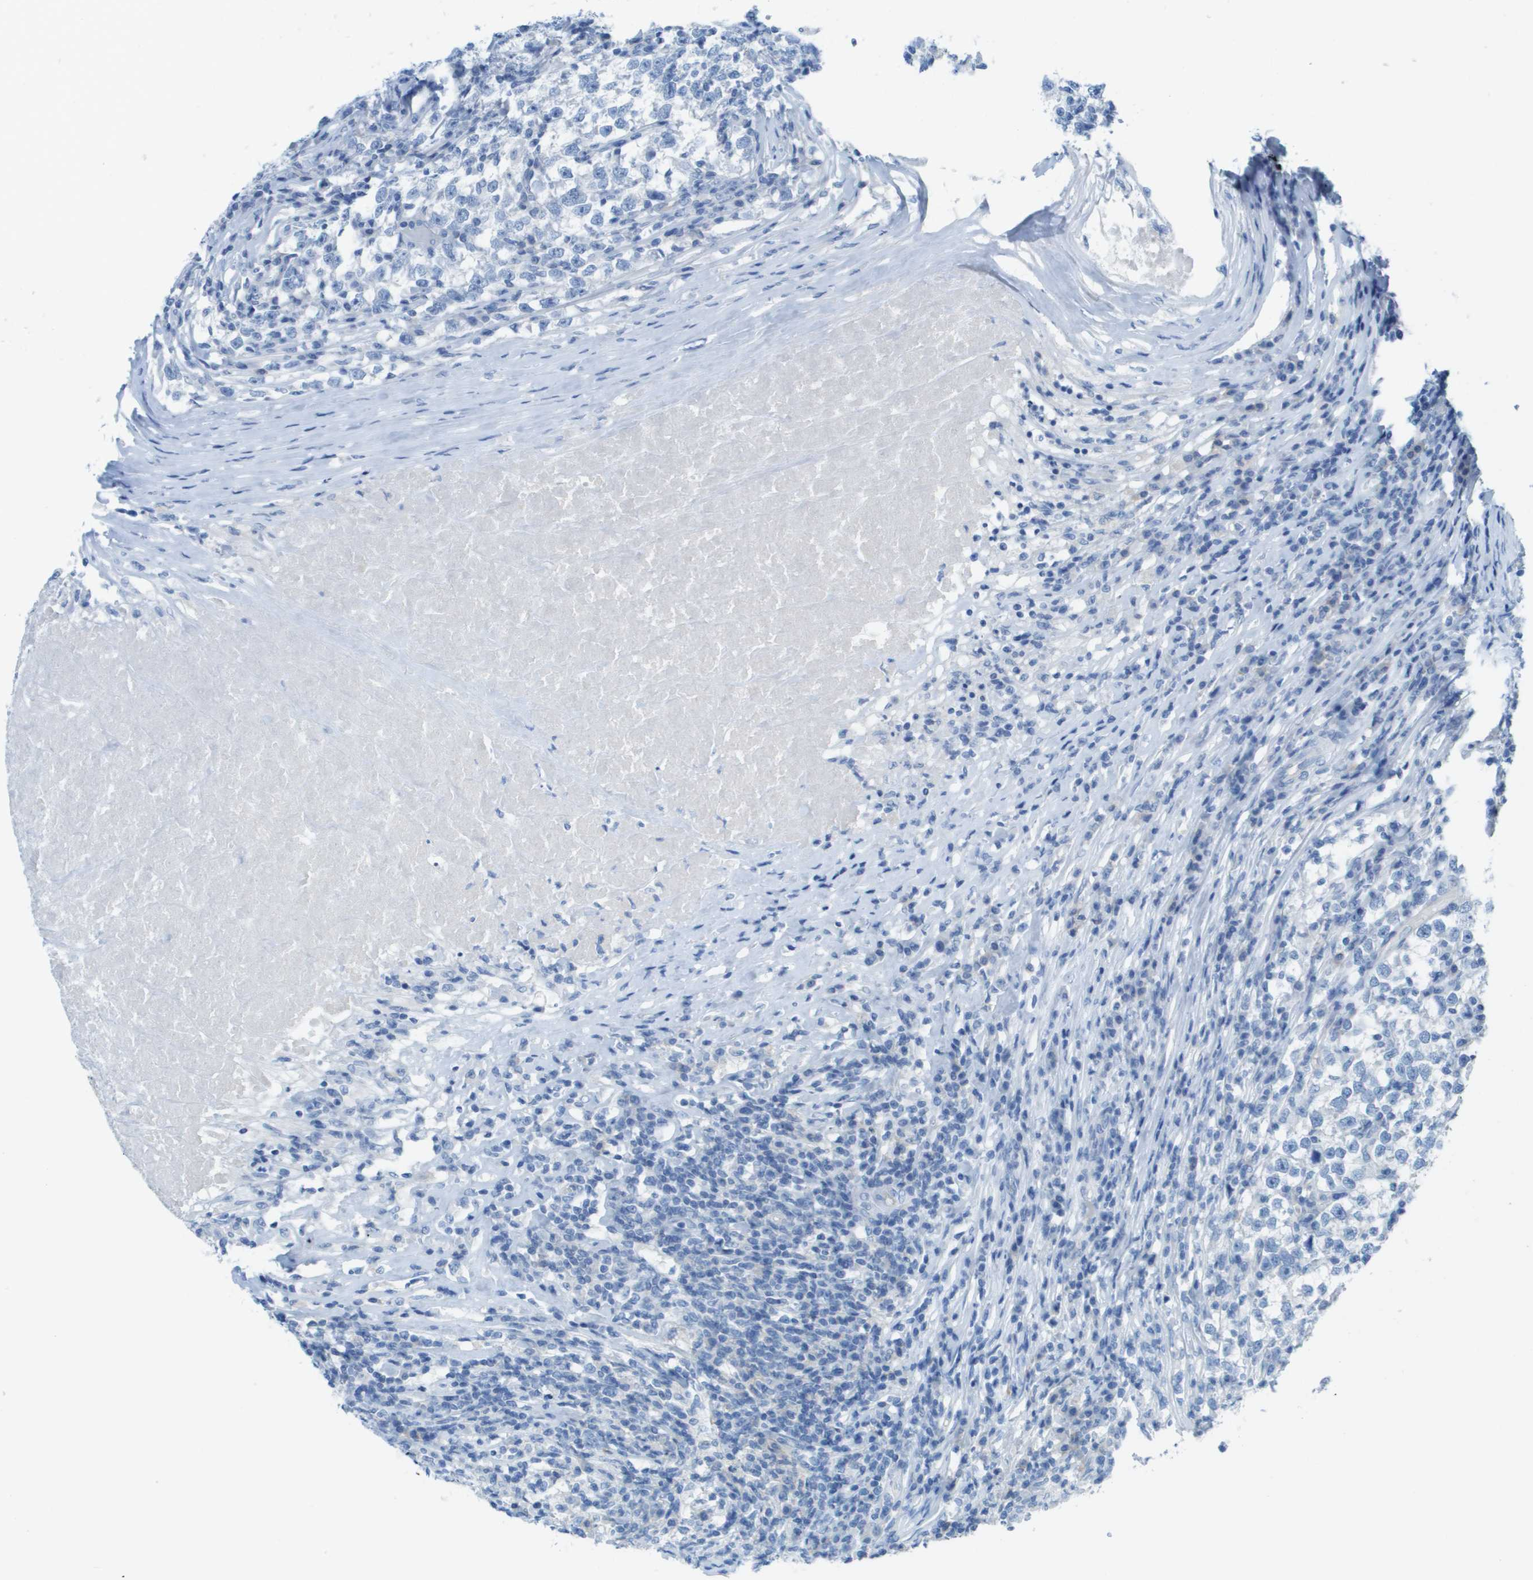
{"staining": {"intensity": "negative", "quantity": "none", "location": "none"}, "tissue": "testis cancer", "cell_type": "Tumor cells", "image_type": "cancer", "snomed": [{"axis": "morphology", "description": "Normal tissue, NOS"}, {"axis": "morphology", "description": "Seminoma, NOS"}, {"axis": "topography", "description": "Testis"}], "caption": "A histopathology image of testis seminoma stained for a protein exhibits no brown staining in tumor cells. The staining was performed using DAB to visualize the protein expression in brown, while the nuclei were stained in blue with hematoxylin (Magnification: 20x).", "gene": "CD46", "patient": {"sex": "male", "age": 43}}